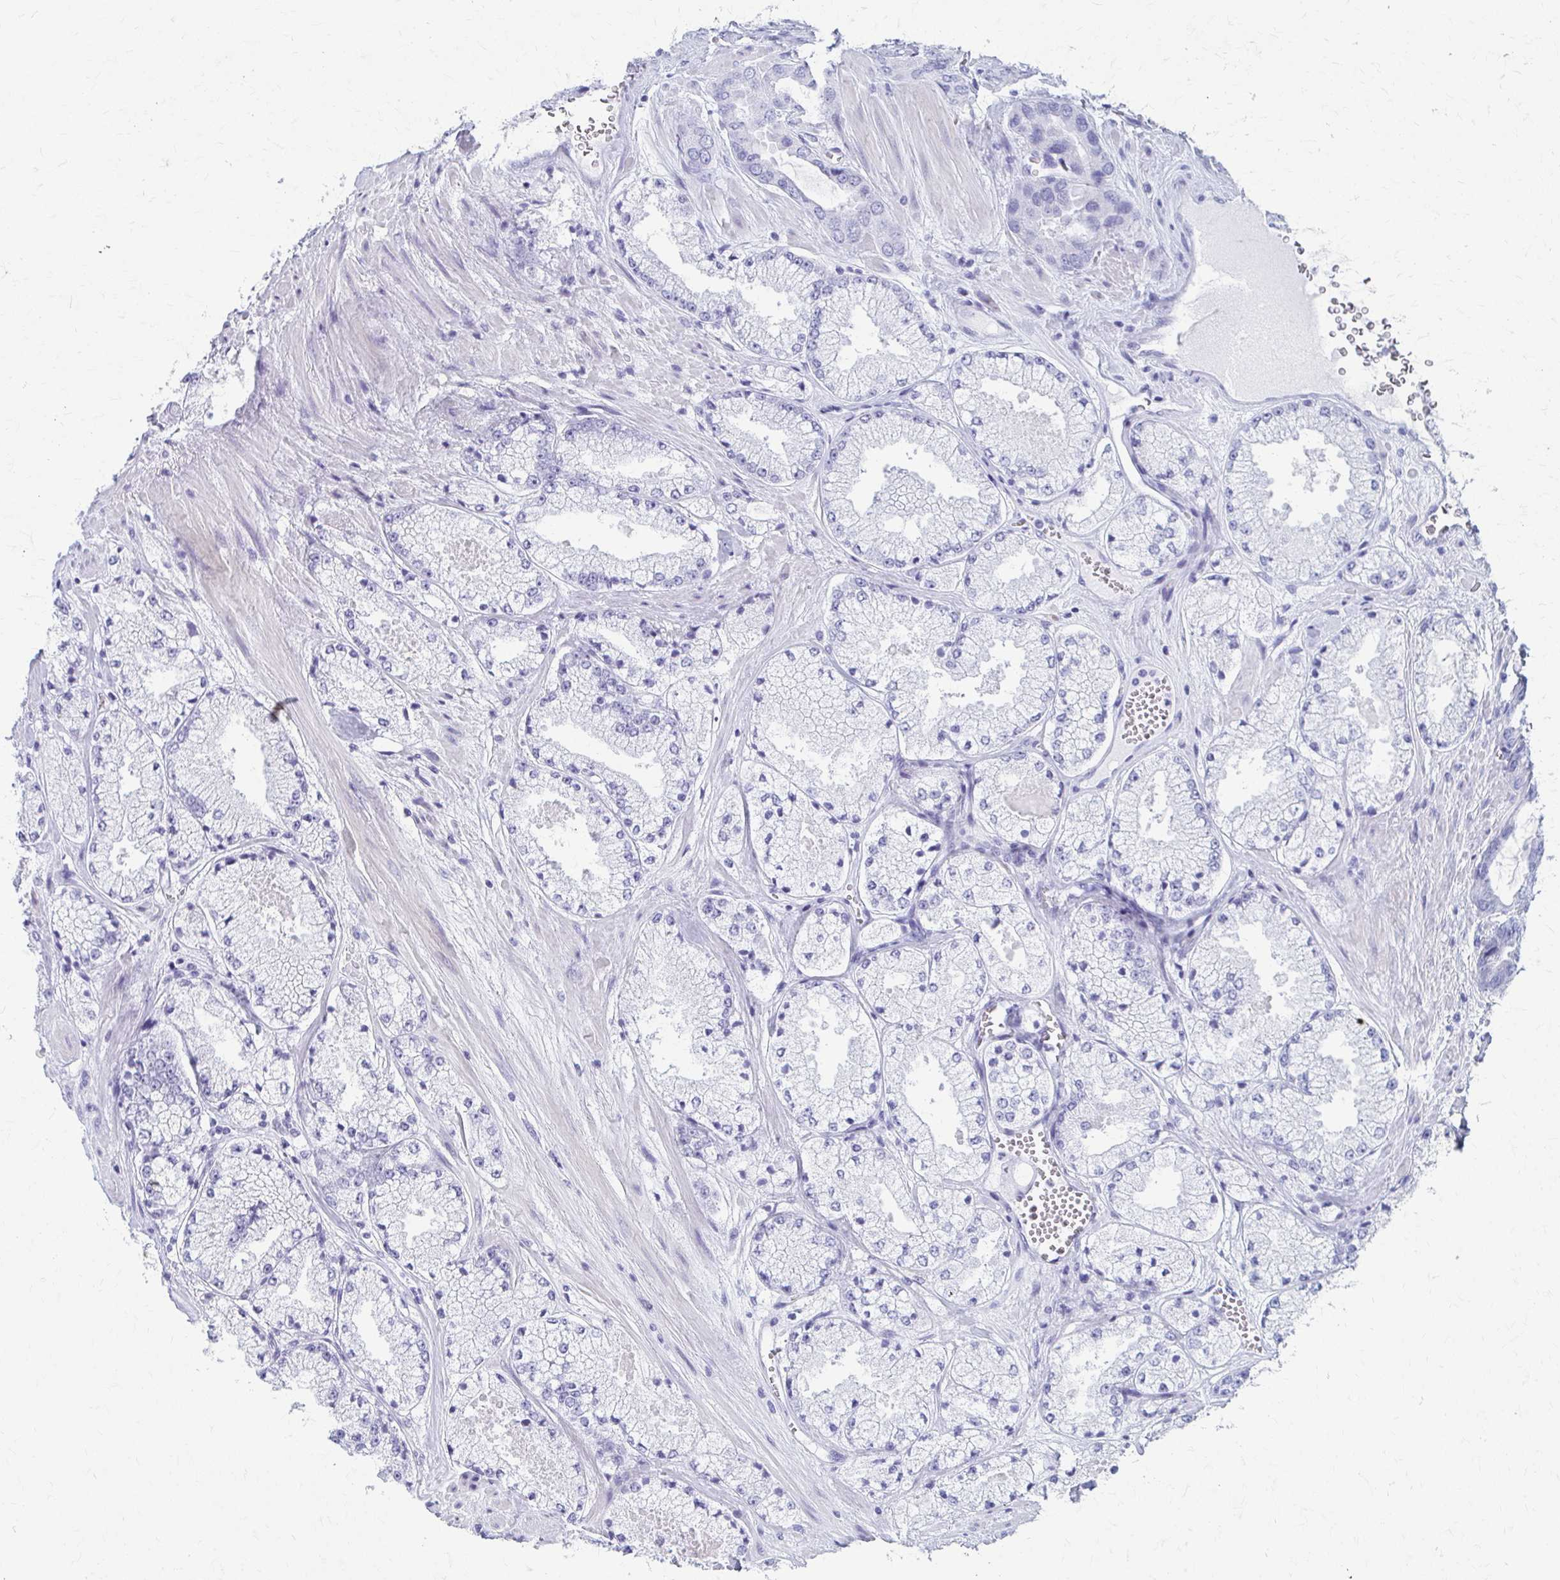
{"staining": {"intensity": "negative", "quantity": "none", "location": "none"}, "tissue": "prostate cancer", "cell_type": "Tumor cells", "image_type": "cancer", "snomed": [{"axis": "morphology", "description": "Adenocarcinoma, High grade"}, {"axis": "topography", "description": "Prostate"}], "caption": "An immunohistochemistry (IHC) image of adenocarcinoma (high-grade) (prostate) is shown. There is no staining in tumor cells of adenocarcinoma (high-grade) (prostate). (Stains: DAB (3,3'-diaminobenzidine) immunohistochemistry with hematoxylin counter stain, Microscopy: brightfield microscopy at high magnification).", "gene": "CELF5", "patient": {"sex": "male", "age": 63}}